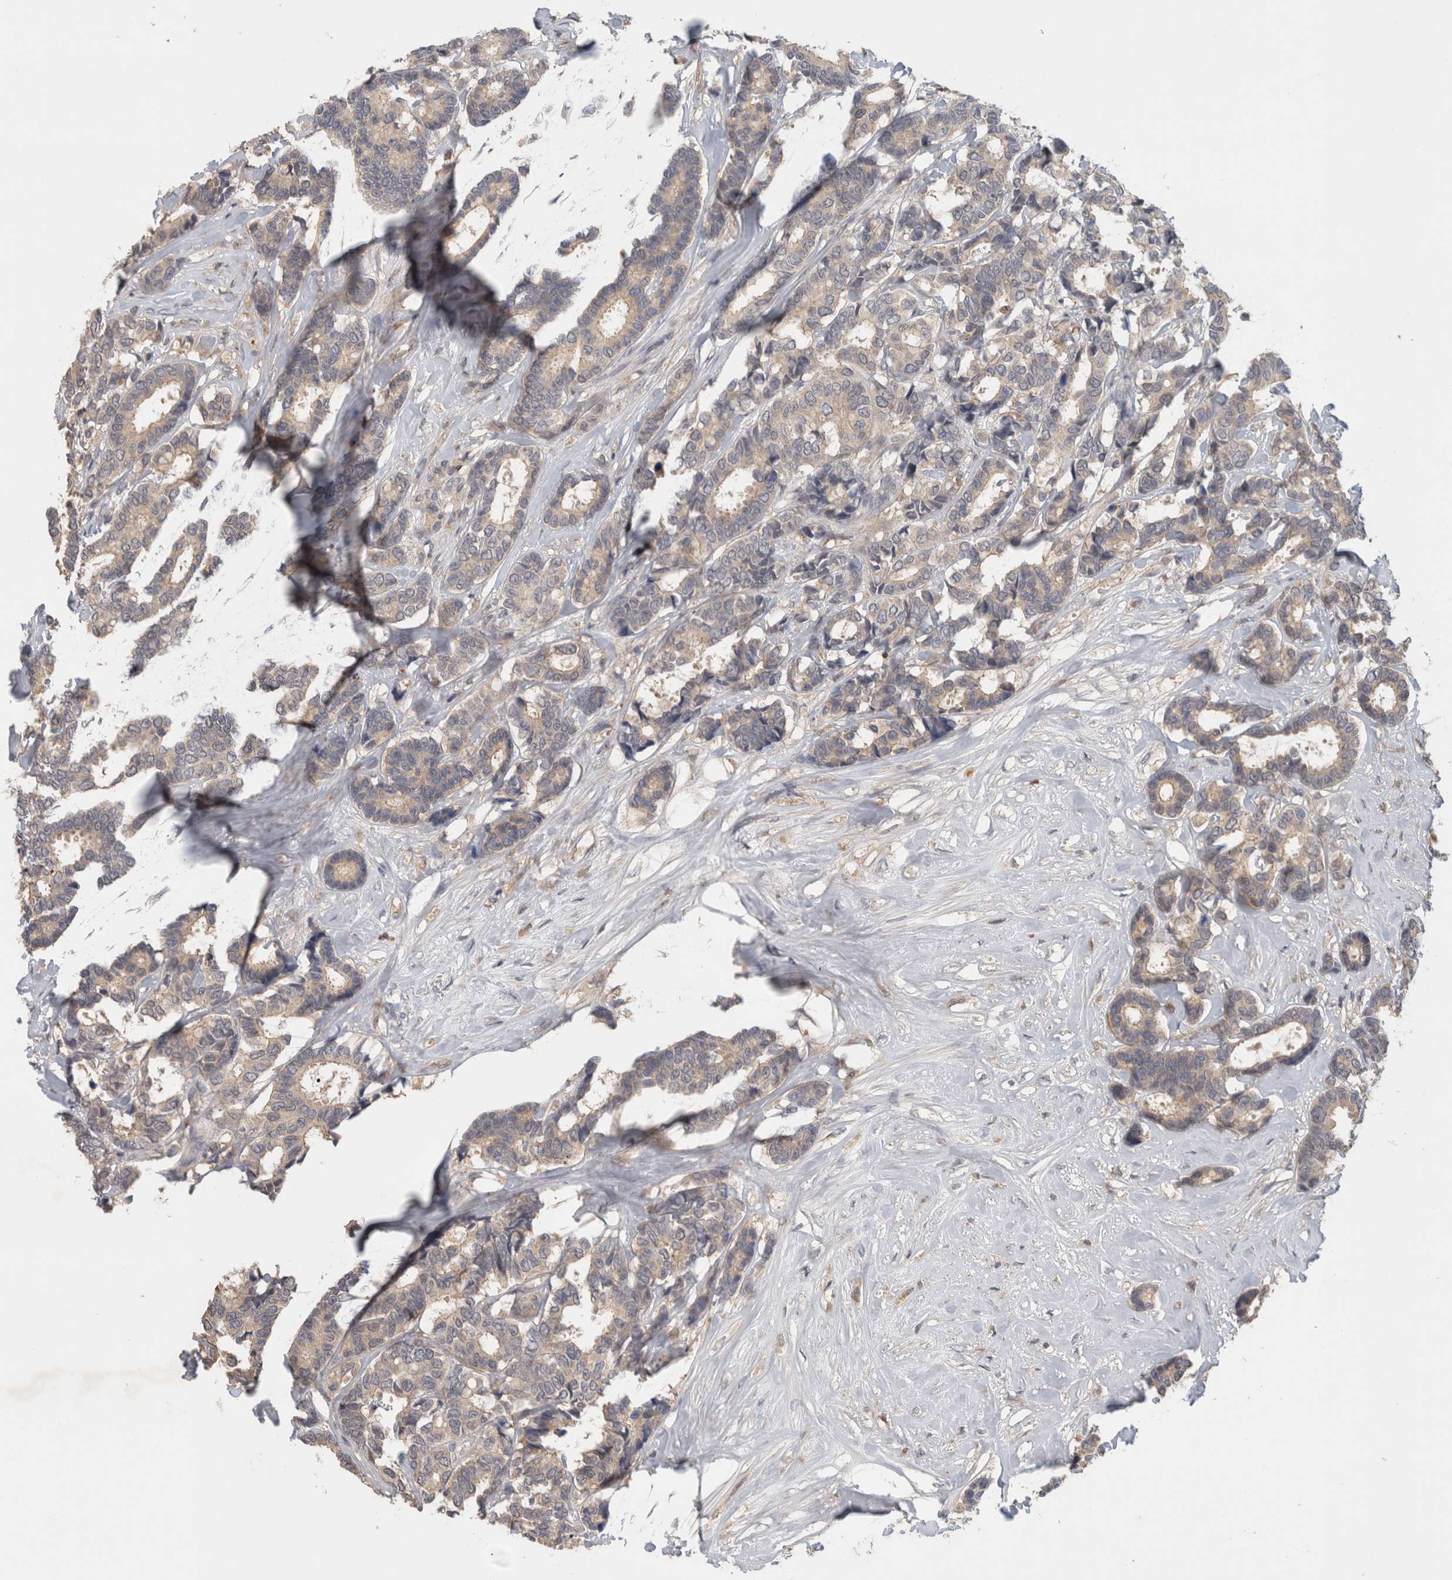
{"staining": {"intensity": "weak", "quantity": "25%-75%", "location": "cytoplasmic/membranous"}, "tissue": "breast cancer", "cell_type": "Tumor cells", "image_type": "cancer", "snomed": [{"axis": "morphology", "description": "Duct carcinoma"}, {"axis": "topography", "description": "Breast"}], "caption": "IHC micrograph of human breast cancer stained for a protein (brown), which demonstrates low levels of weak cytoplasmic/membranous expression in about 25%-75% of tumor cells.", "gene": "GFRA2", "patient": {"sex": "female", "age": 87}}